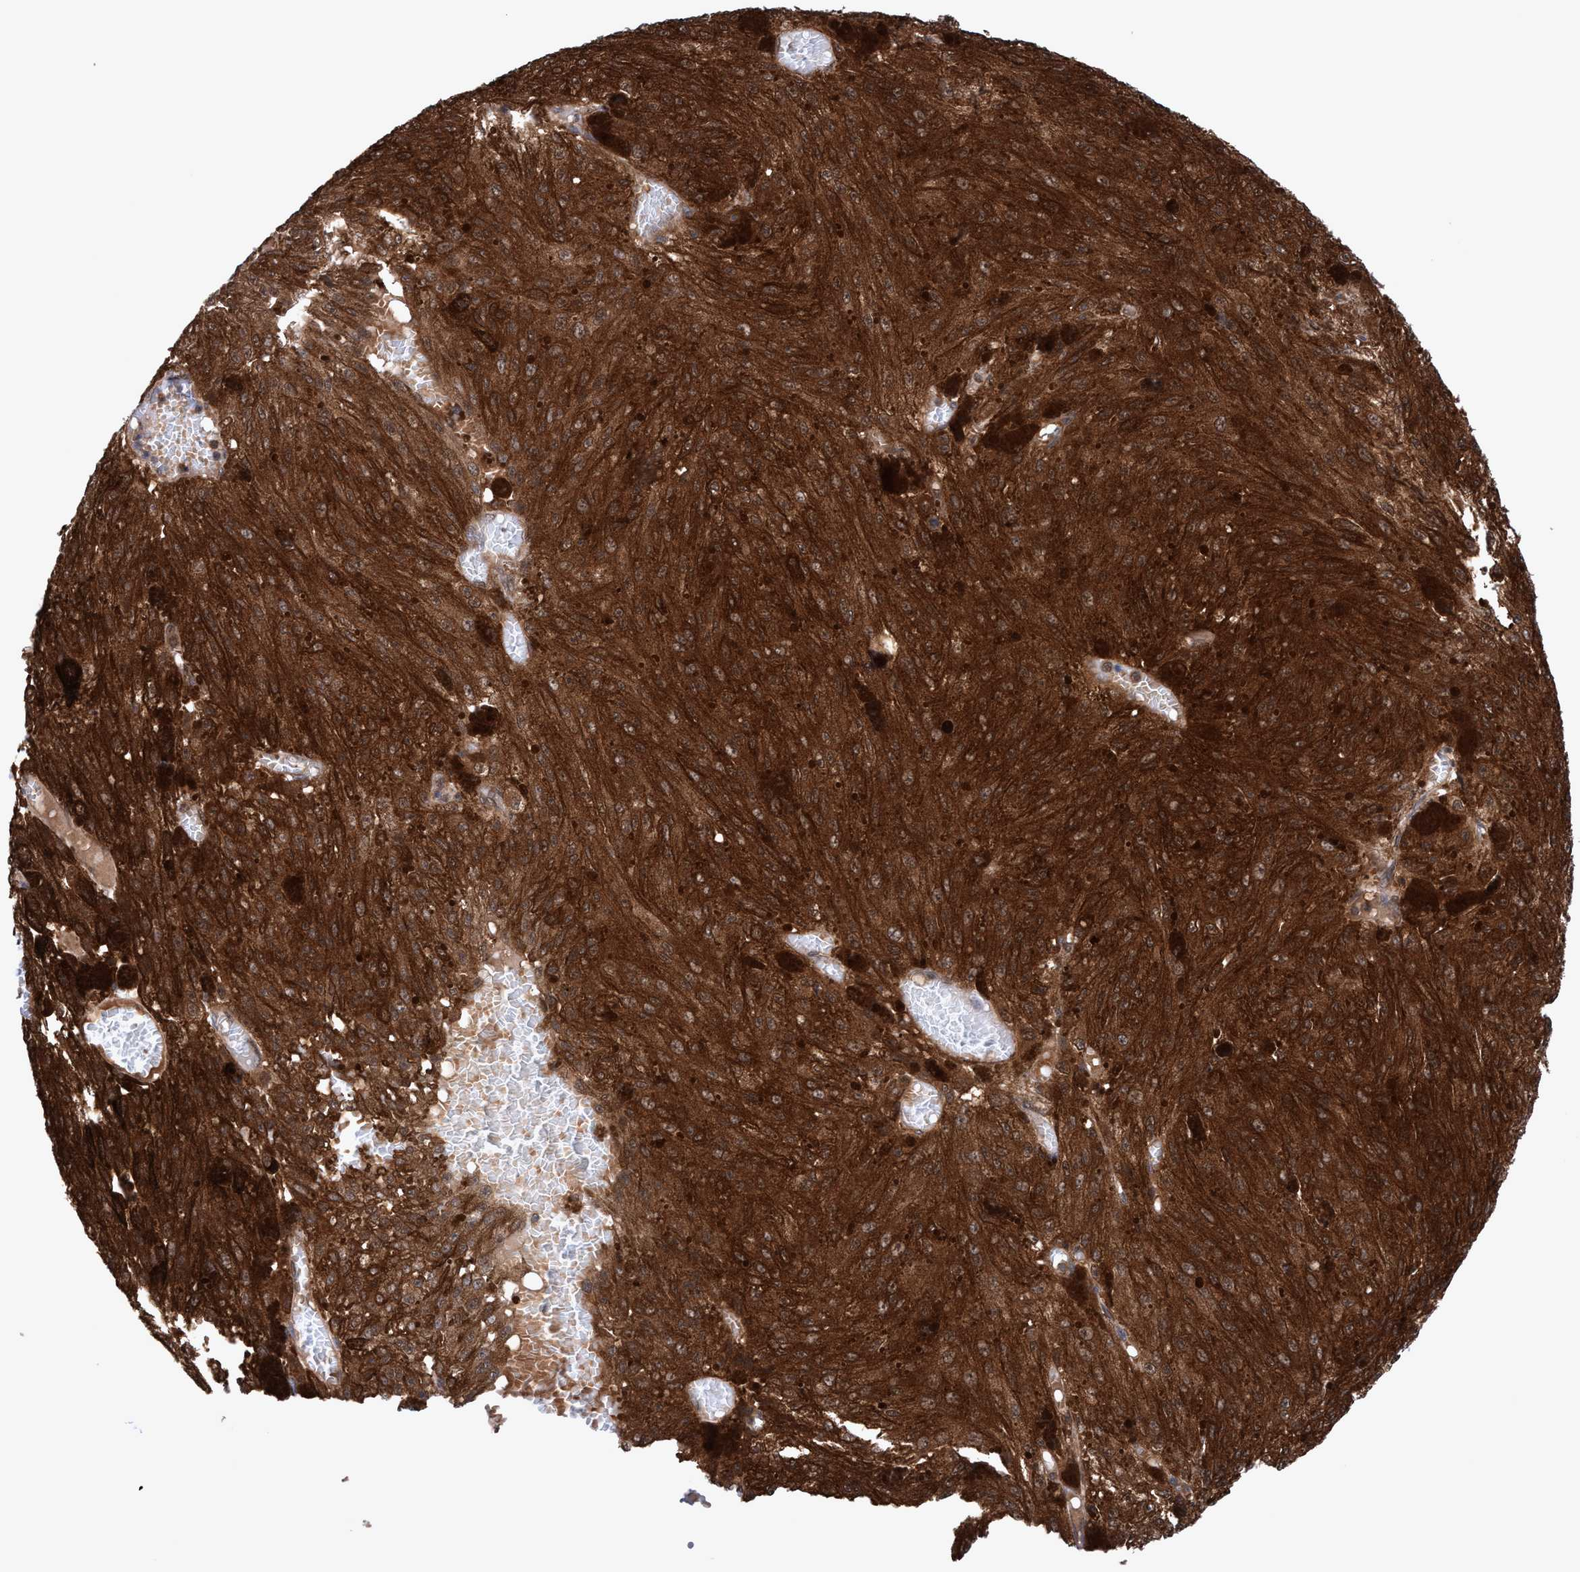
{"staining": {"intensity": "strong", "quantity": ">75%", "location": "cytoplasmic/membranous"}, "tissue": "melanoma", "cell_type": "Tumor cells", "image_type": "cancer", "snomed": [{"axis": "morphology", "description": "Malignant melanoma, NOS"}, {"axis": "topography", "description": "Other"}], "caption": "IHC histopathology image of neoplastic tissue: human melanoma stained using immunohistochemistry exhibits high levels of strong protein expression localized specifically in the cytoplasmic/membranous of tumor cells, appearing as a cytoplasmic/membranous brown color.", "gene": "GLOD4", "patient": {"sex": "male", "age": 79}}